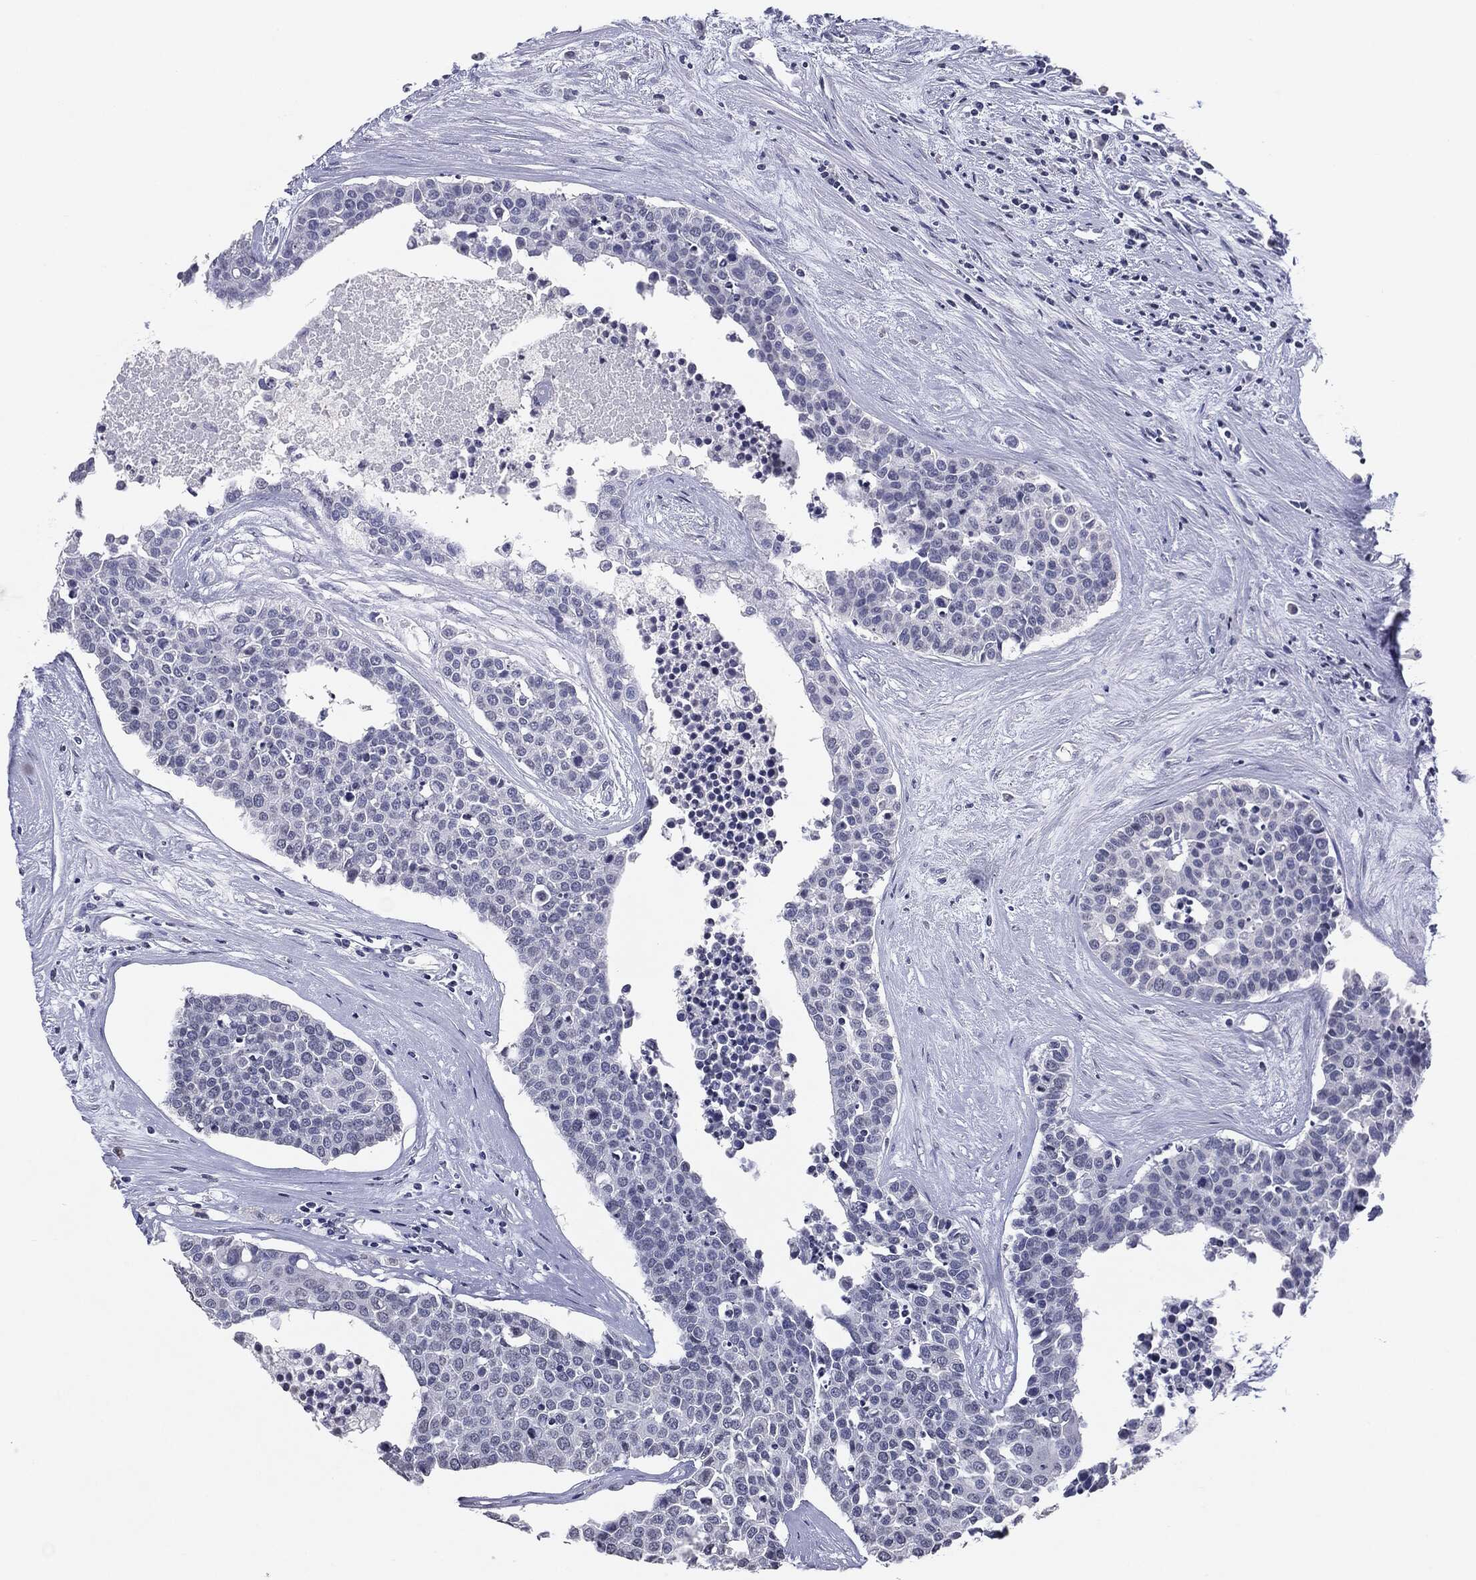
{"staining": {"intensity": "negative", "quantity": "none", "location": "none"}, "tissue": "carcinoid", "cell_type": "Tumor cells", "image_type": "cancer", "snomed": [{"axis": "morphology", "description": "Carcinoid, malignant, NOS"}, {"axis": "topography", "description": "Colon"}], "caption": "Immunohistochemistry (IHC) image of human carcinoid (malignant) stained for a protein (brown), which demonstrates no expression in tumor cells.", "gene": "SERPINB4", "patient": {"sex": "male", "age": 81}}